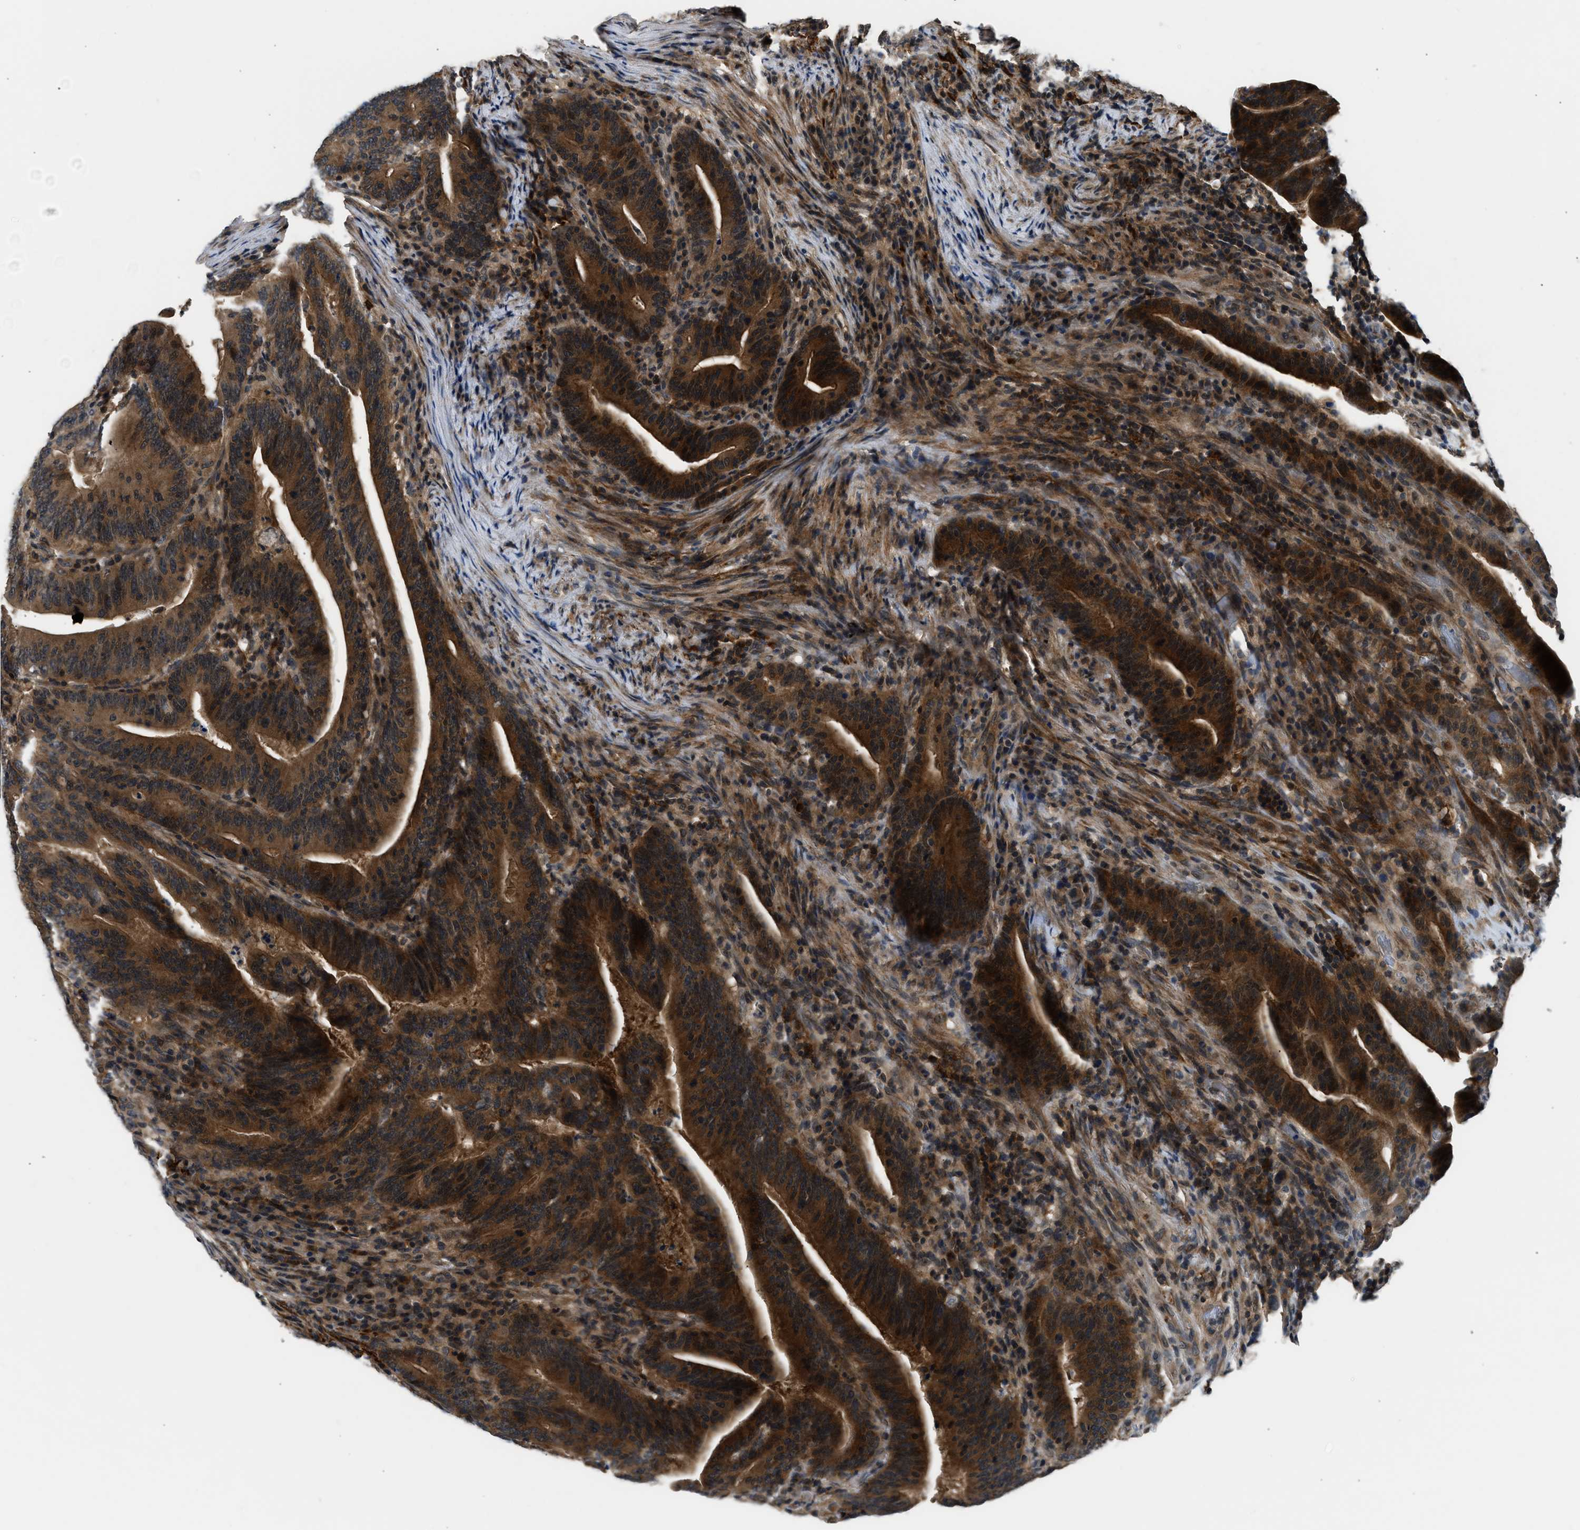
{"staining": {"intensity": "strong", "quantity": ">75%", "location": "cytoplasmic/membranous"}, "tissue": "colorectal cancer", "cell_type": "Tumor cells", "image_type": "cancer", "snomed": [{"axis": "morphology", "description": "Adenocarcinoma, NOS"}, {"axis": "topography", "description": "Colon"}], "caption": "A high amount of strong cytoplasmic/membranous staining is appreciated in approximately >75% of tumor cells in colorectal adenocarcinoma tissue.", "gene": "MTMR1", "patient": {"sex": "female", "age": 66}}